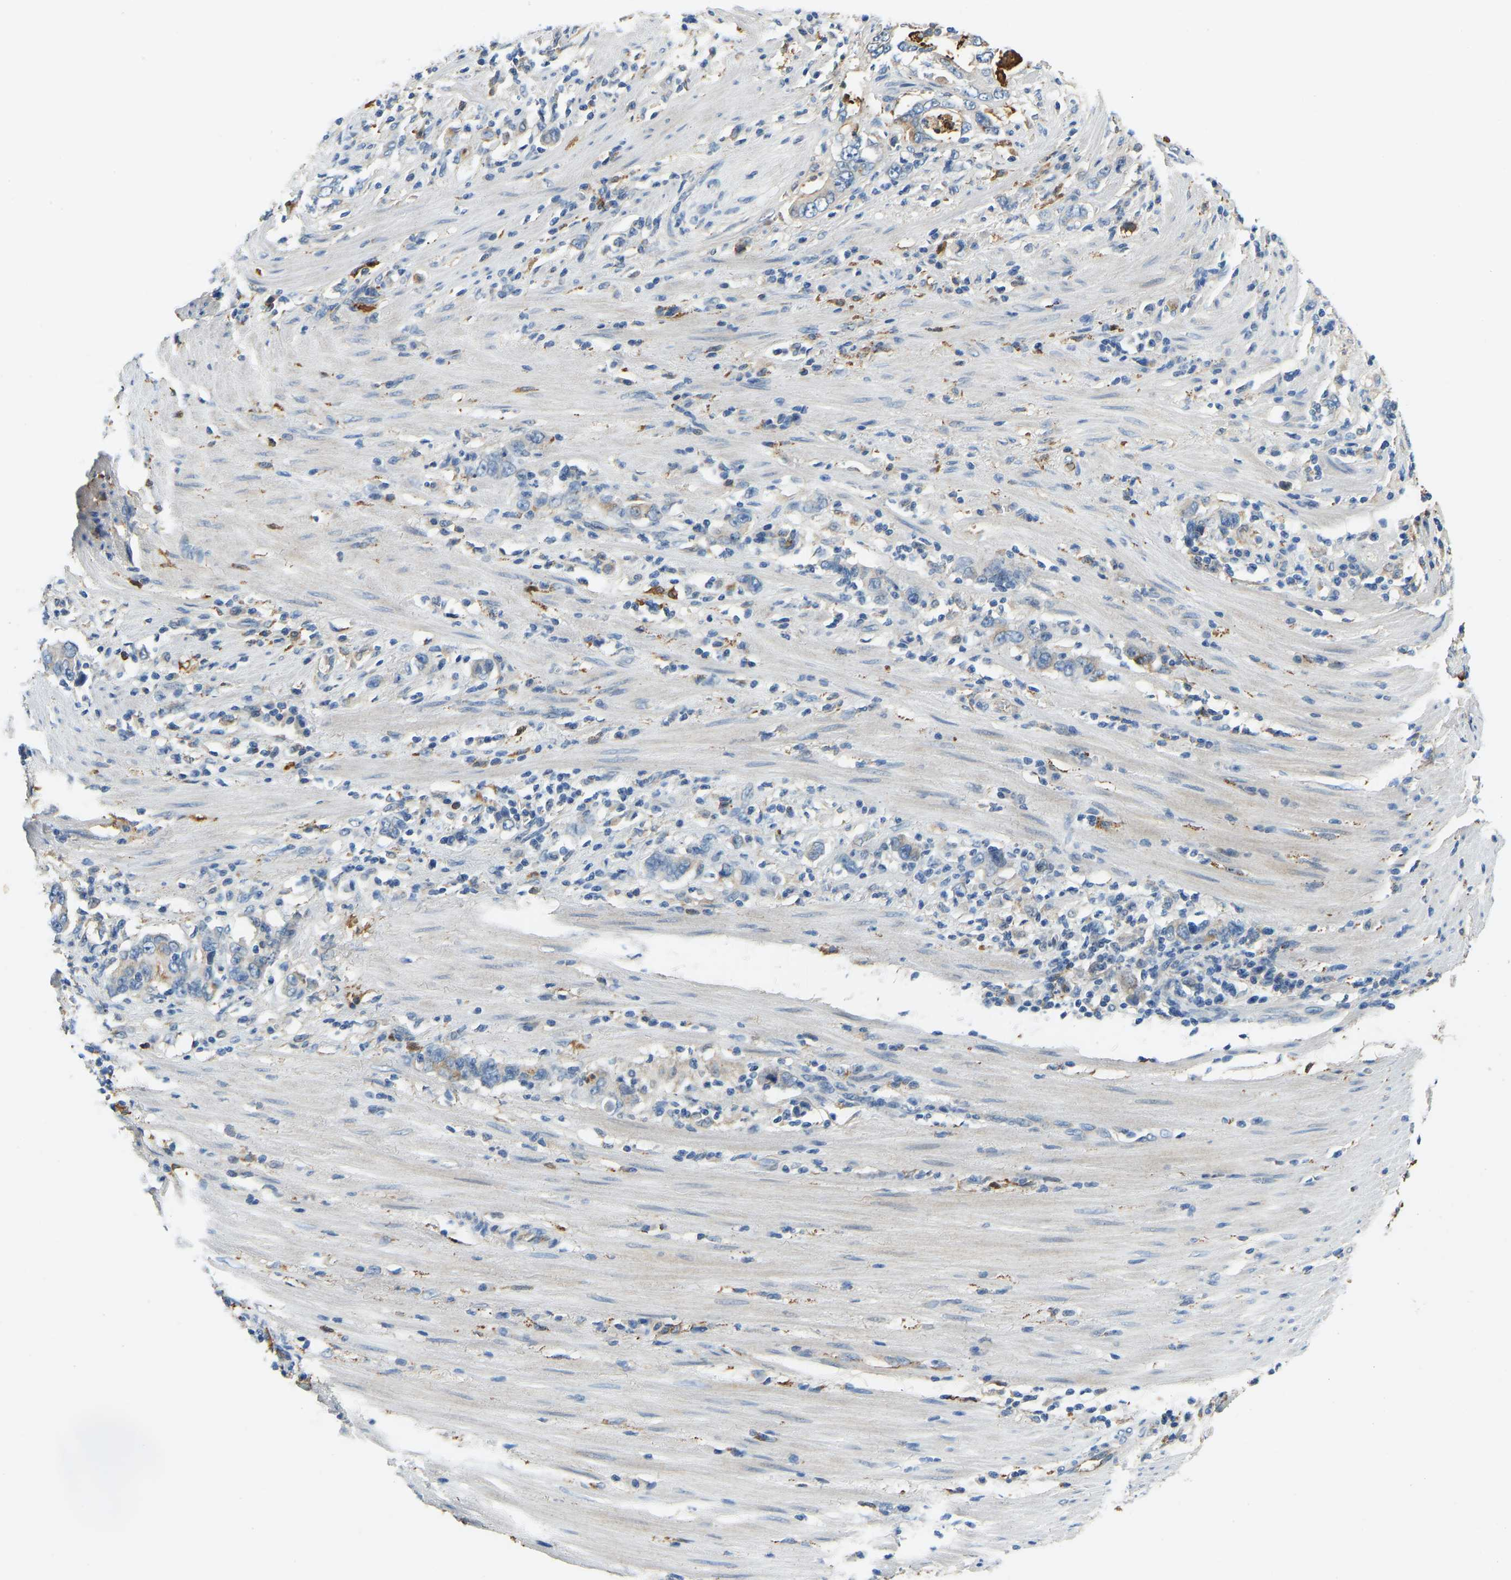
{"staining": {"intensity": "negative", "quantity": "none", "location": "none"}, "tissue": "stomach cancer", "cell_type": "Tumor cells", "image_type": "cancer", "snomed": [{"axis": "morphology", "description": "Adenocarcinoma, NOS"}, {"axis": "topography", "description": "Stomach, lower"}], "caption": "This is an immunohistochemistry micrograph of human stomach cancer (adenocarcinoma). There is no staining in tumor cells.", "gene": "THBS4", "patient": {"sex": "female", "age": 72}}